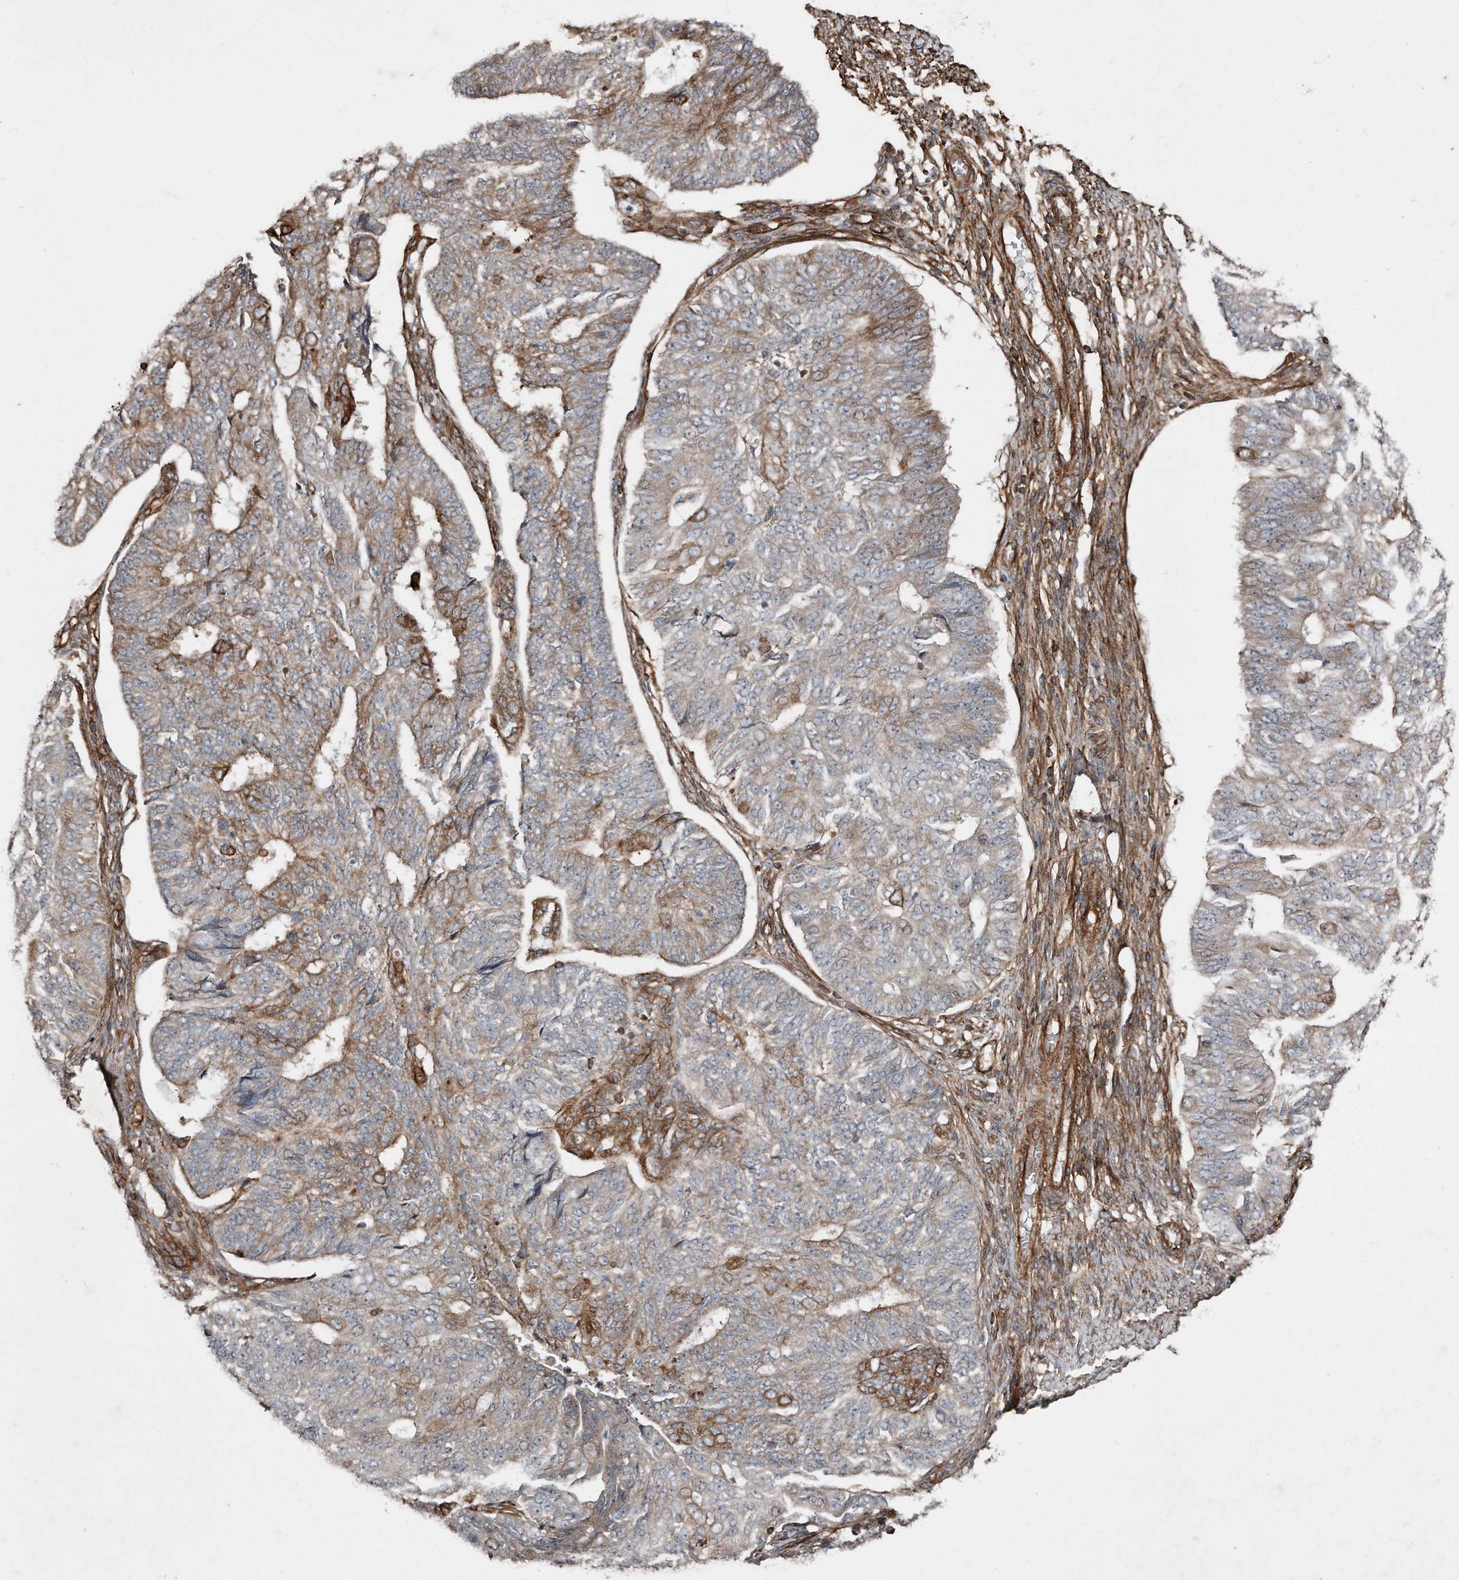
{"staining": {"intensity": "weak", "quantity": ">75%", "location": "cytoplasmic/membranous"}, "tissue": "endometrial cancer", "cell_type": "Tumor cells", "image_type": "cancer", "snomed": [{"axis": "morphology", "description": "Adenocarcinoma, NOS"}, {"axis": "topography", "description": "Endometrium"}], "caption": "This histopathology image exhibits immunohistochemistry staining of endometrial cancer (adenocarcinoma), with low weak cytoplasmic/membranous positivity in about >75% of tumor cells.", "gene": "SNAP47", "patient": {"sex": "female", "age": 32}}